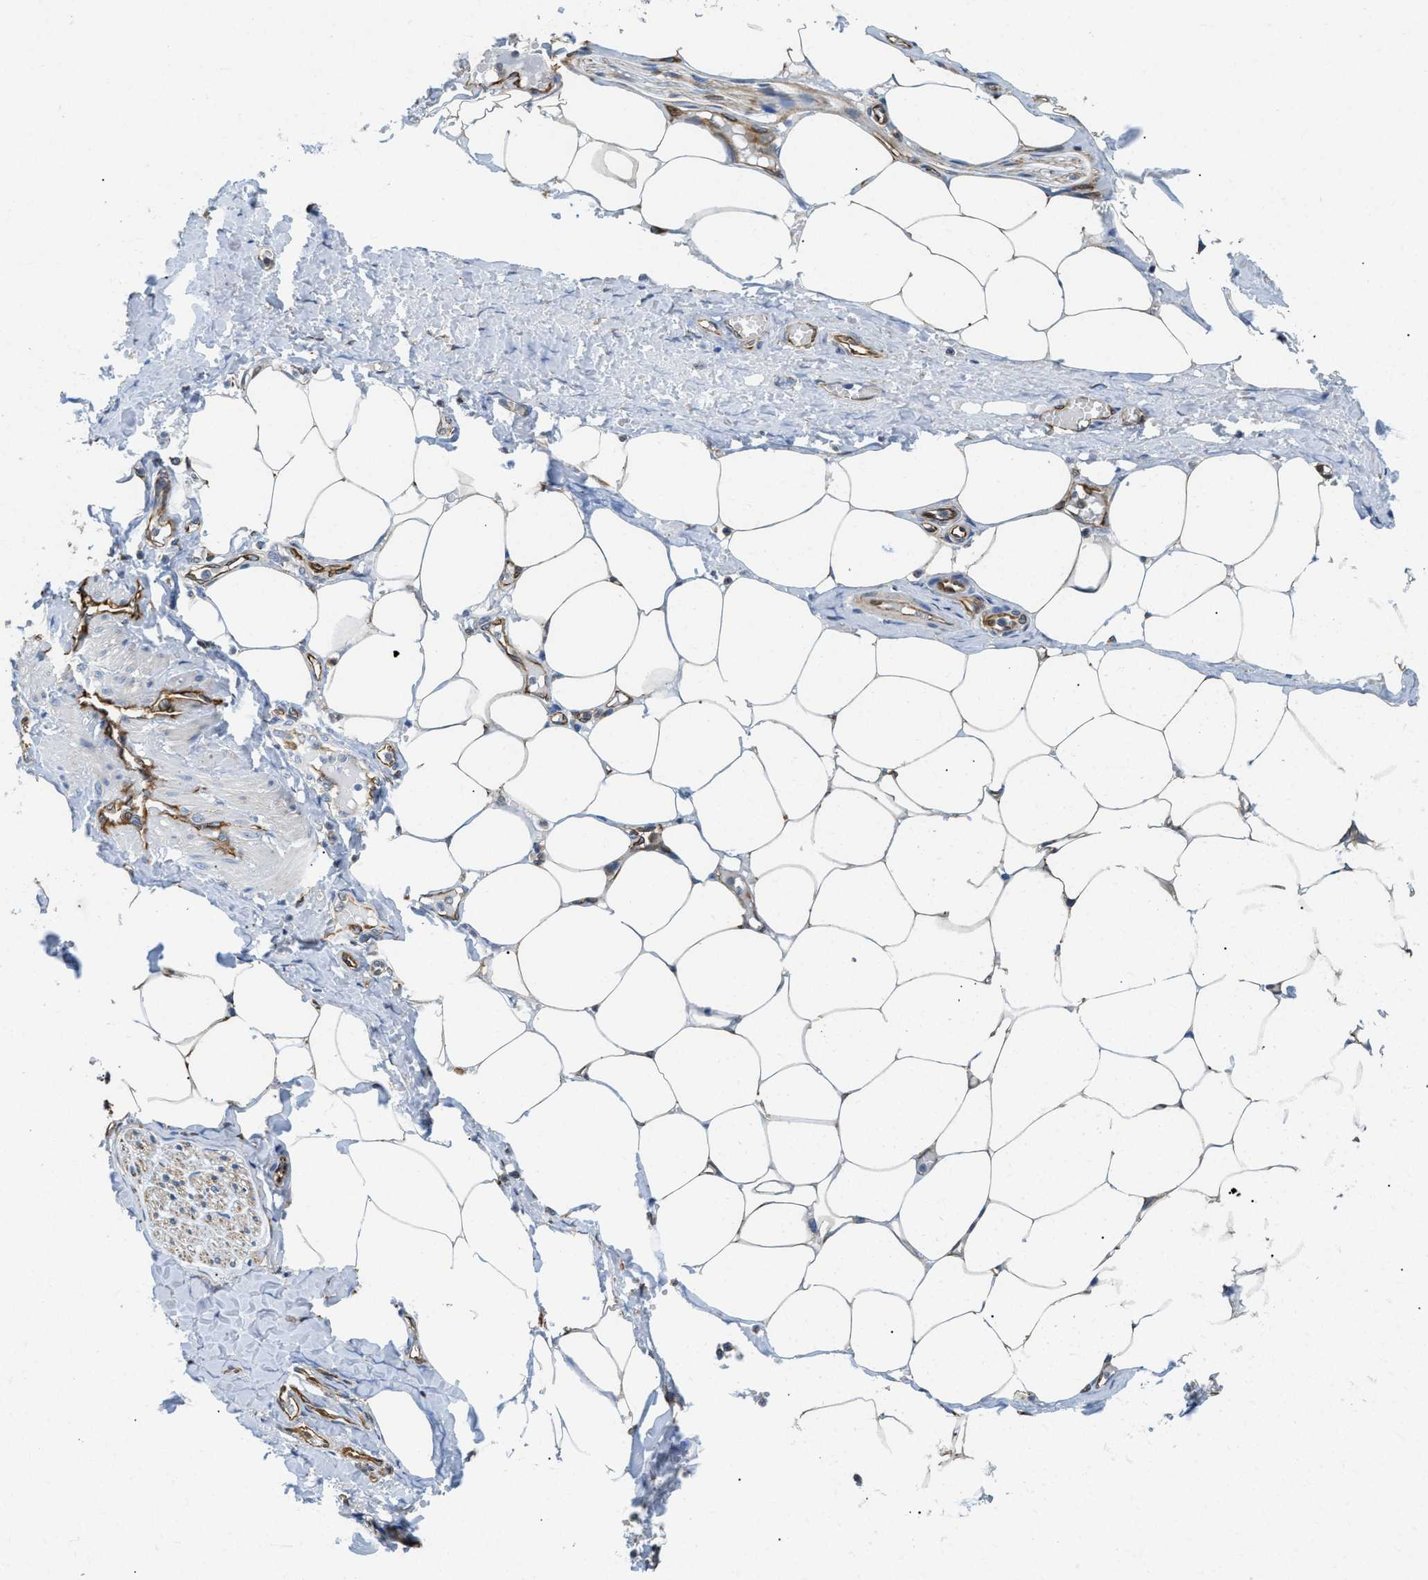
{"staining": {"intensity": "negative", "quantity": "none", "location": "none"}, "tissue": "adipose tissue", "cell_type": "Adipocytes", "image_type": "normal", "snomed": [{"axis": "morphology", "description": "Normal tissue, NOS"}, {"axis": "topography", "description": "Soft tissue"}, {"axis": "topography", "description": "Vascular tissue"}], "caption": "This is an IHC histopathology image of unremarkable adipose tissue. There is no staining in adipocytes.", "gene": "HSD17B12", "patient": {"sex": "female", "age": 35}}